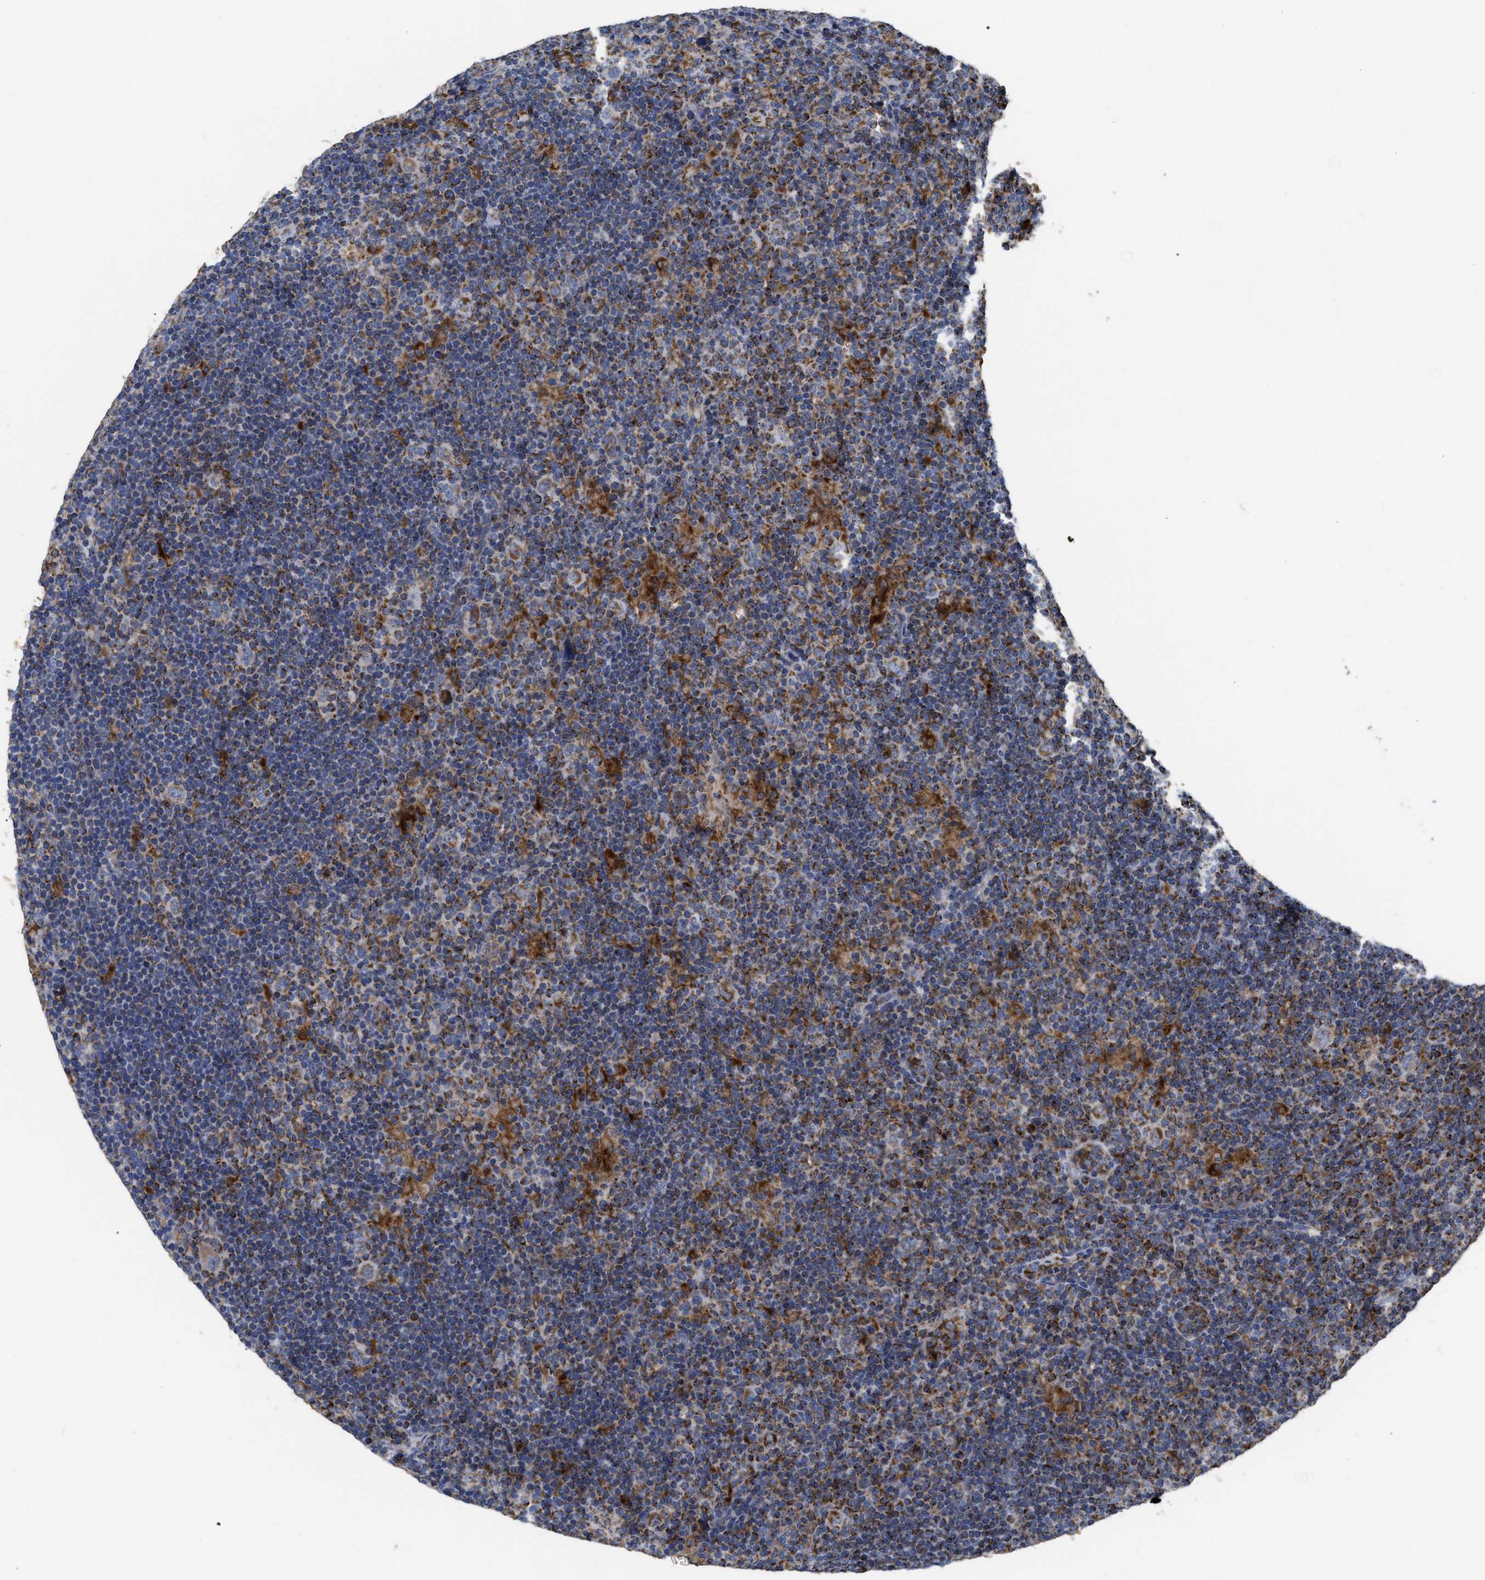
{"staining": {"intensity": "moderate", "quantity": ">75%", "location": "cytoplasmic/membranous"}, "tissue": "lymphoma", "cell_type": "Tumor cells", "image_type": "cancer", "snomed": [{"axis": "morphology", "description": "Hodgkin's disease, NOS"}, {"axis": "topography", "description": "Lymph node"}], "caption": "High-power microscopy captured an IHC micrograph of lymphoma, revealing moderate cytoplasmic/membranous staining in about >75% of tumor cells.", "gene": "AK2", "patient": {"sex": "female", "age": 57}}